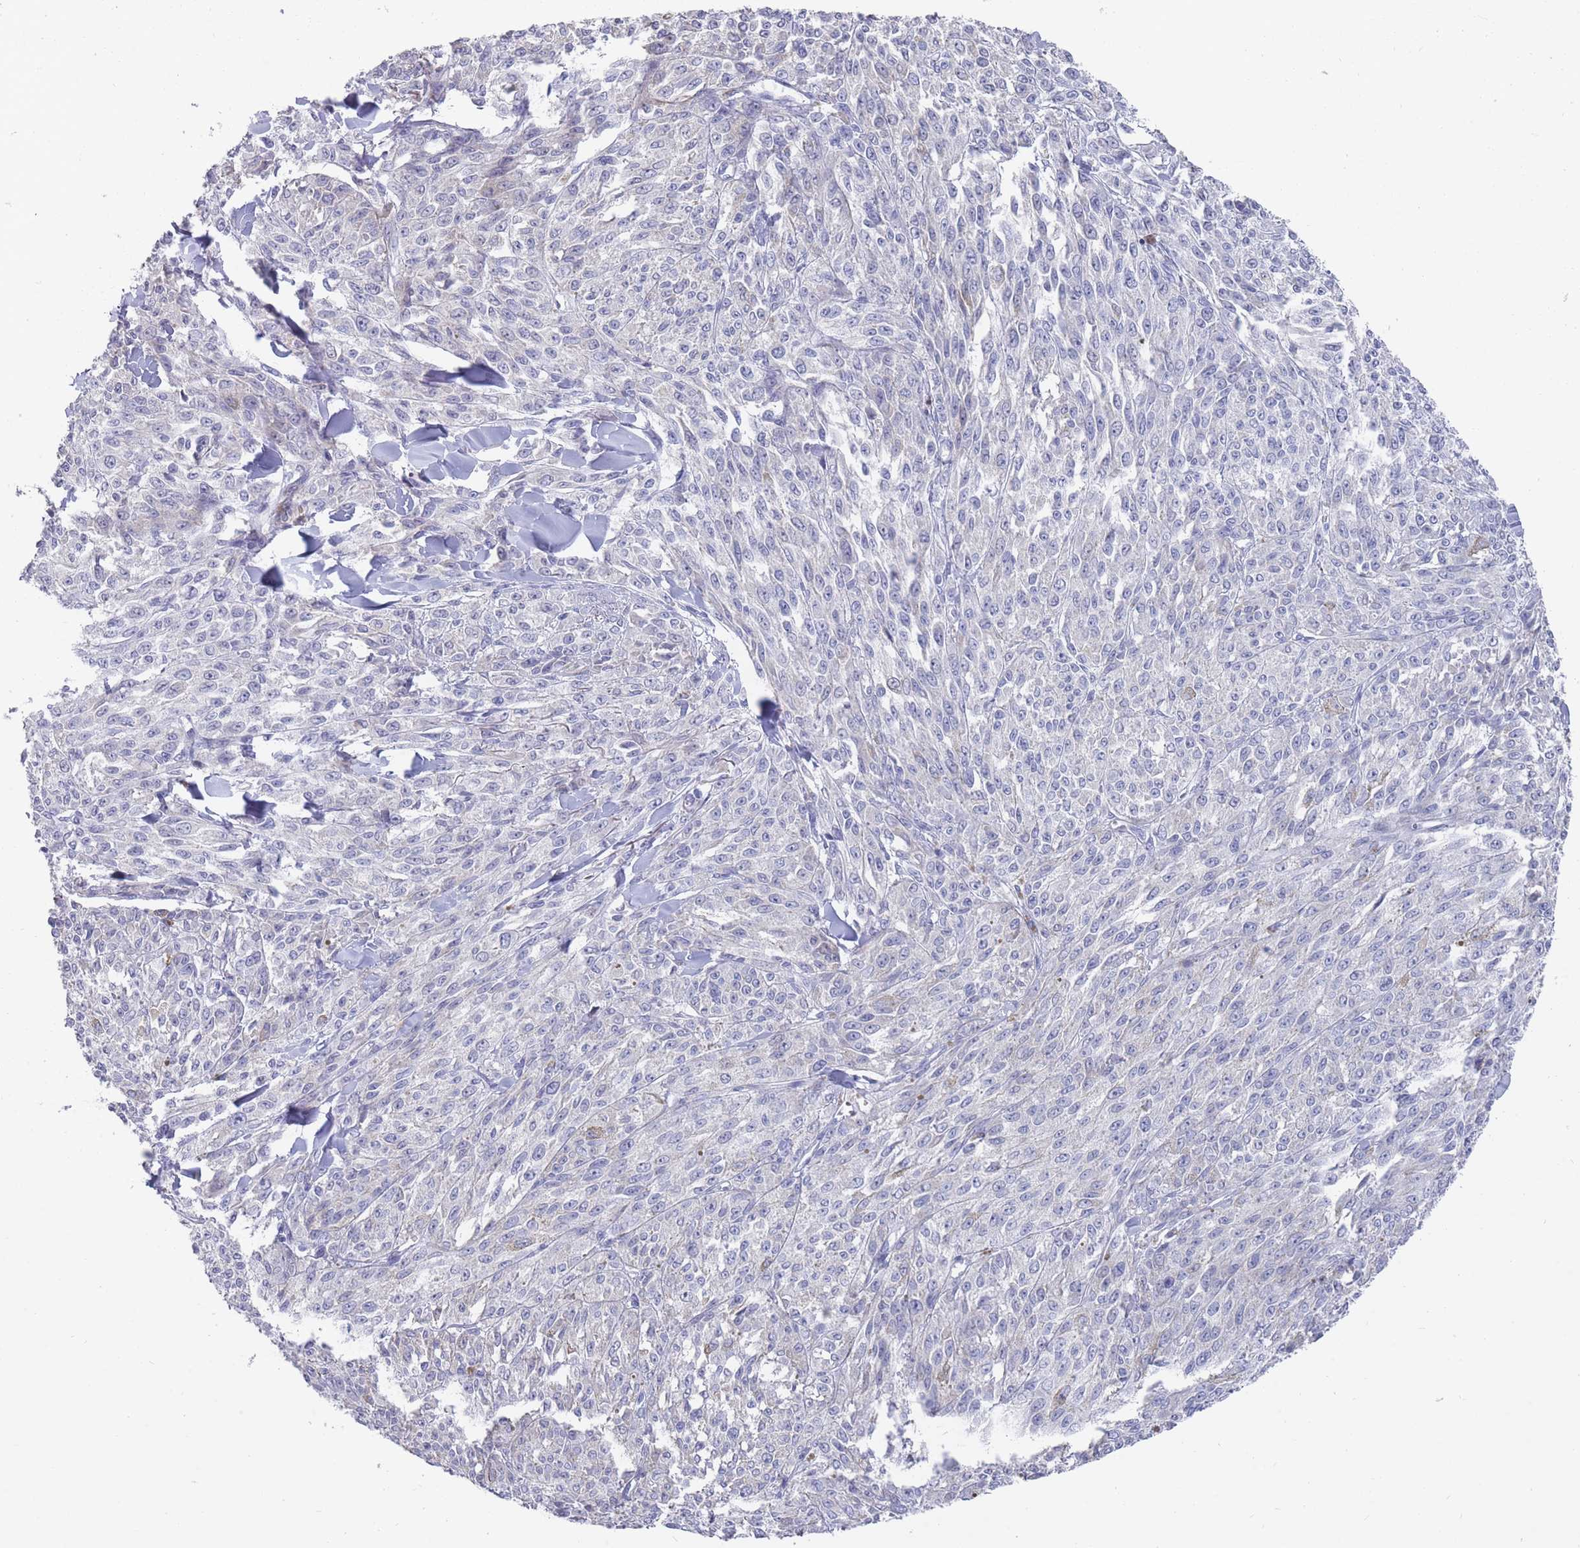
{"staining": {"intensity": "negative", "quantity": "none", "location": "none"}, "tissue": "melanoma", "cell_type": "Tumor cells", "image_type": "cancer", "snomed": [{"axis": "morphology", "description": "Malignant melanoma, NOS"}, {"axis": "topography", "description": "Skin"}], "caption": "Micrograph shows no protein expression in tumor cells of melanoma tissue.", "gene": "PIGU", "patient": {"sex": "female", "age": 52}}